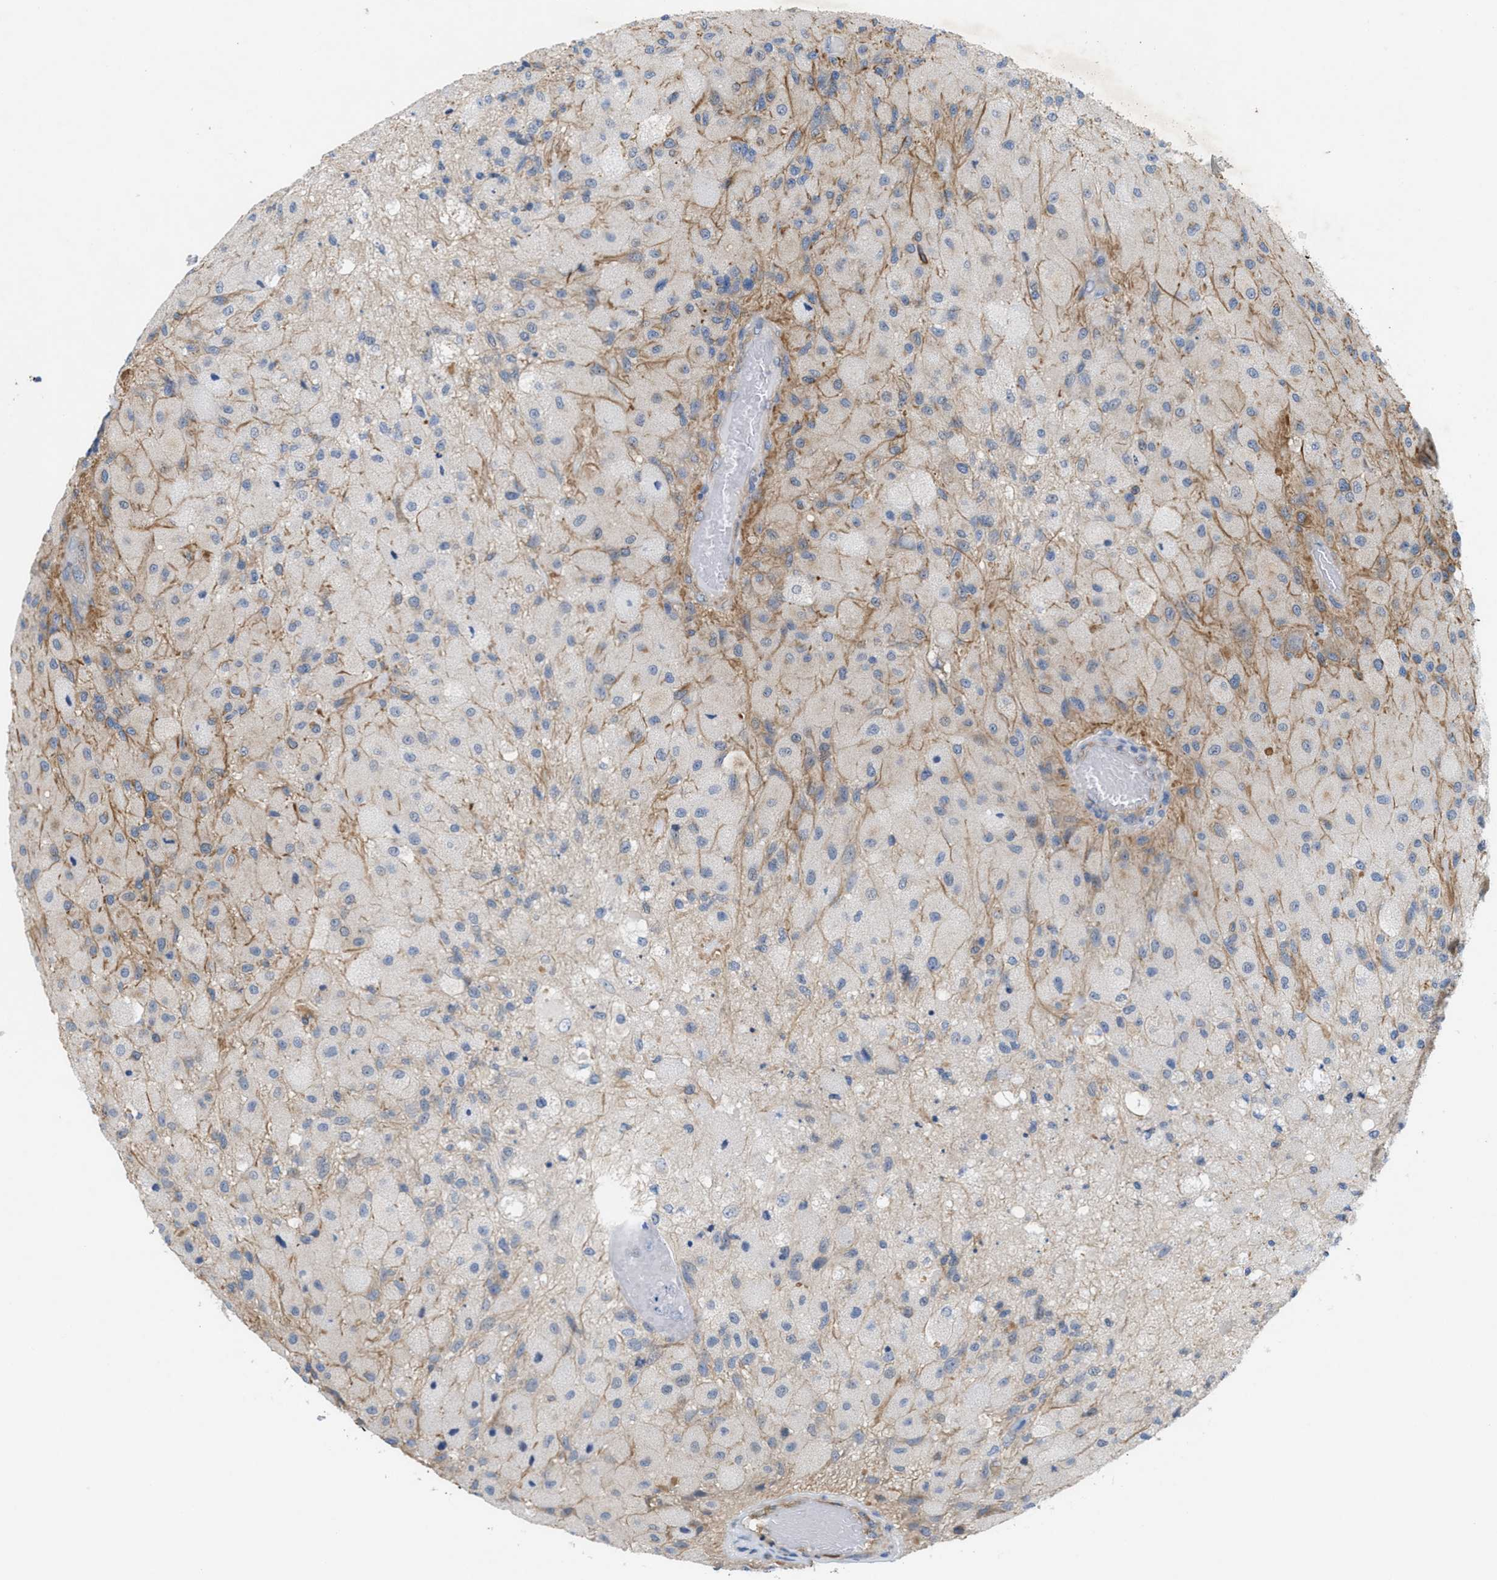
{"staining": {"intensity": "negative", "quantity": "none", "location": "none"}, "tissue": "glioma", "cell_type": "Tumor cells", "image_type": "cancer", "snomed": [{"axis": "morphology", "description": "Normal tissue, NOS"}, {"axis": "morphology", "description": "Glioma, malignant, High grade"}, {"axis": "topography", "description": "Cerebral cortex"}], "caption": "IHC histopathology image of human malignant glioma (high-grade) stained for a protein (brown), which displays no staining in tumor cells.", "gene": "UBAP2", "patient": {"sex": "male", "age": 77}}